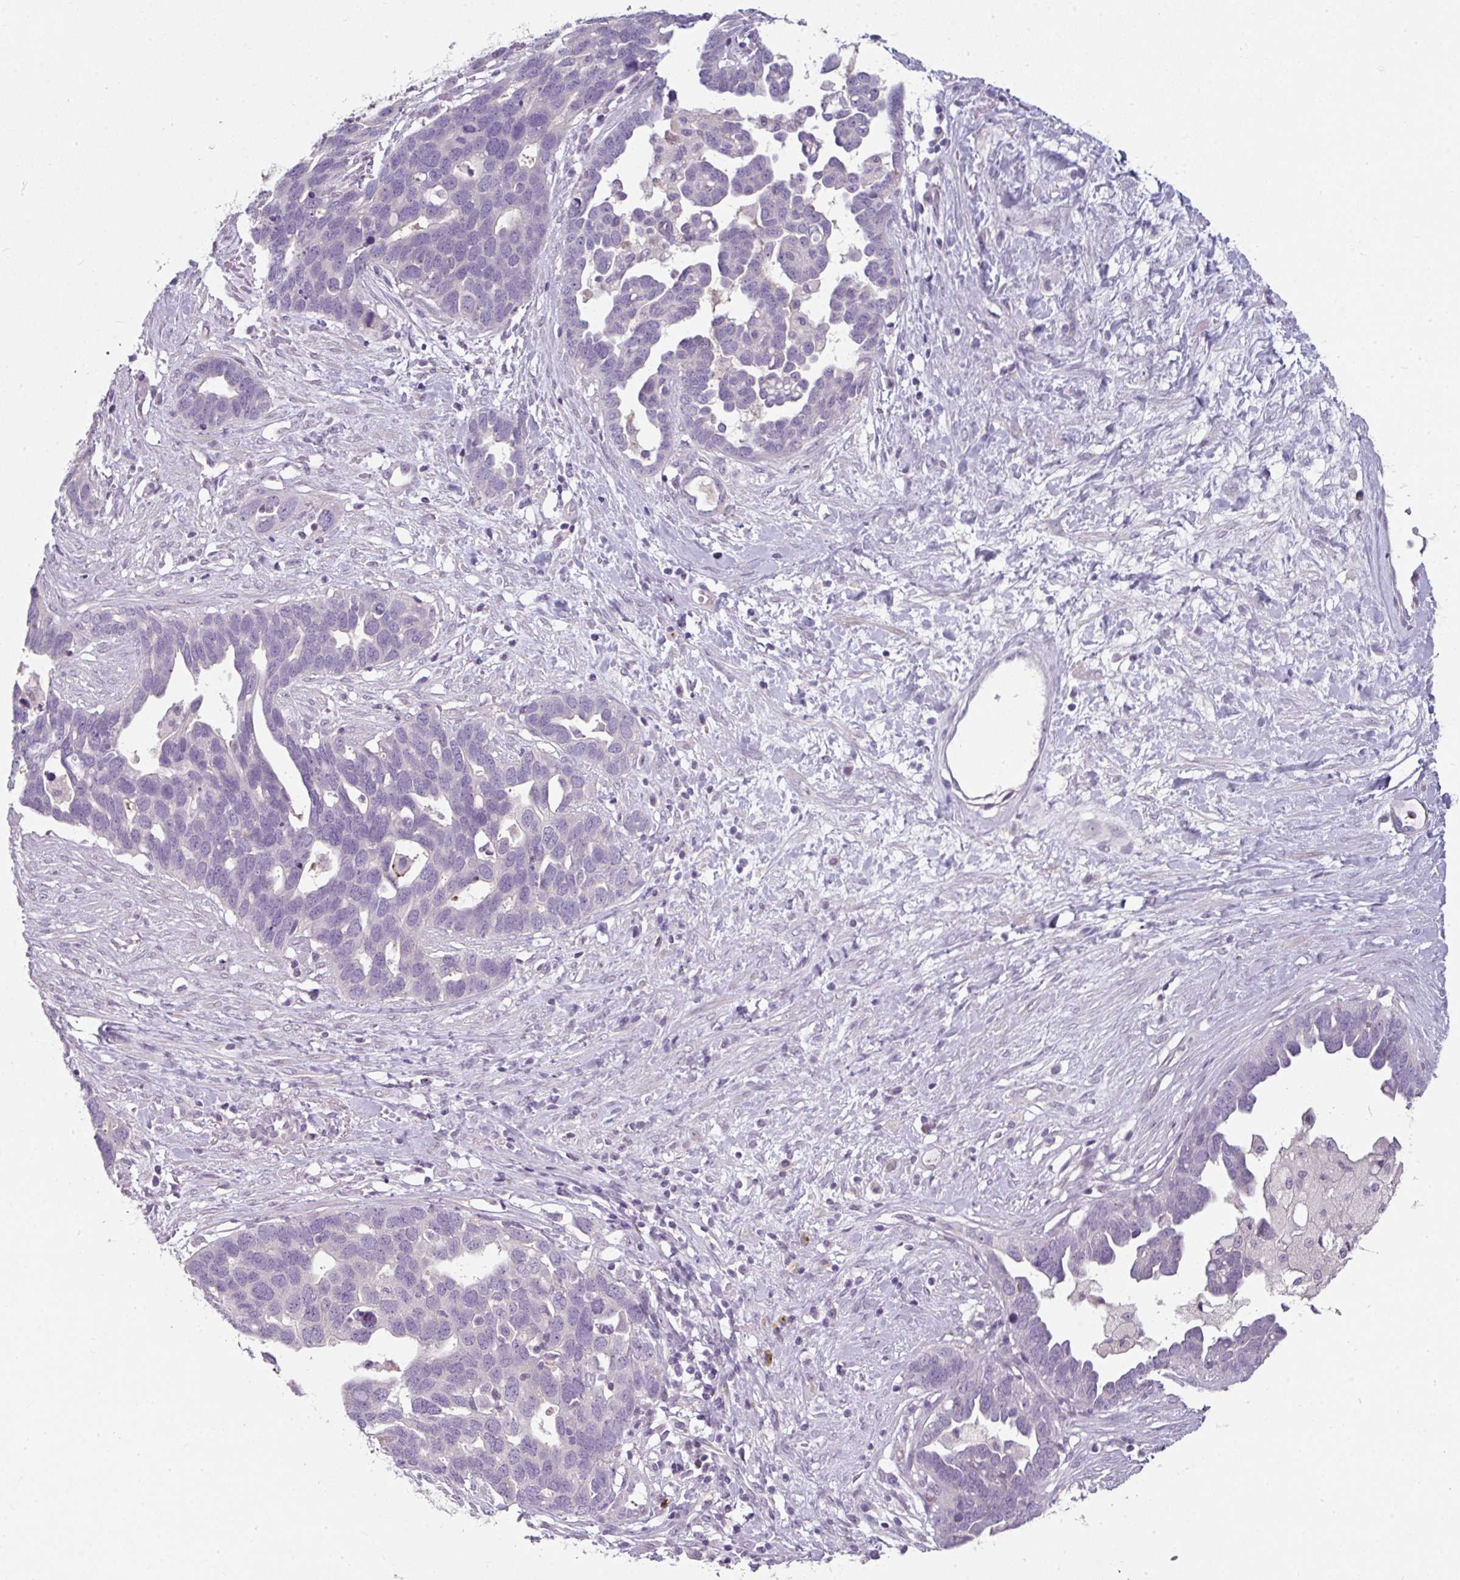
{"staining": {"intensity": "negative", "quantity": "none", "location": "none"}, "tissue": "ovarian cancer", "cell_type": "Tumor cells", "image_type": "cancer", "snomed": [{"axis": "morphology", "description": "Cystadenocarcinoma, serous, NOS"}, {"axis": "topography", "description": "Ovary"}], "caption": "Immunohistochemical staining of ovarian serous cystadenocarcinoma displays no significant positivity in tumor cells. (Immunohistochemistry (ihc), brightfield microscopy, high magnification).", "gene": "FHAD1", "patient": {"sex": "female", "age": 54}}